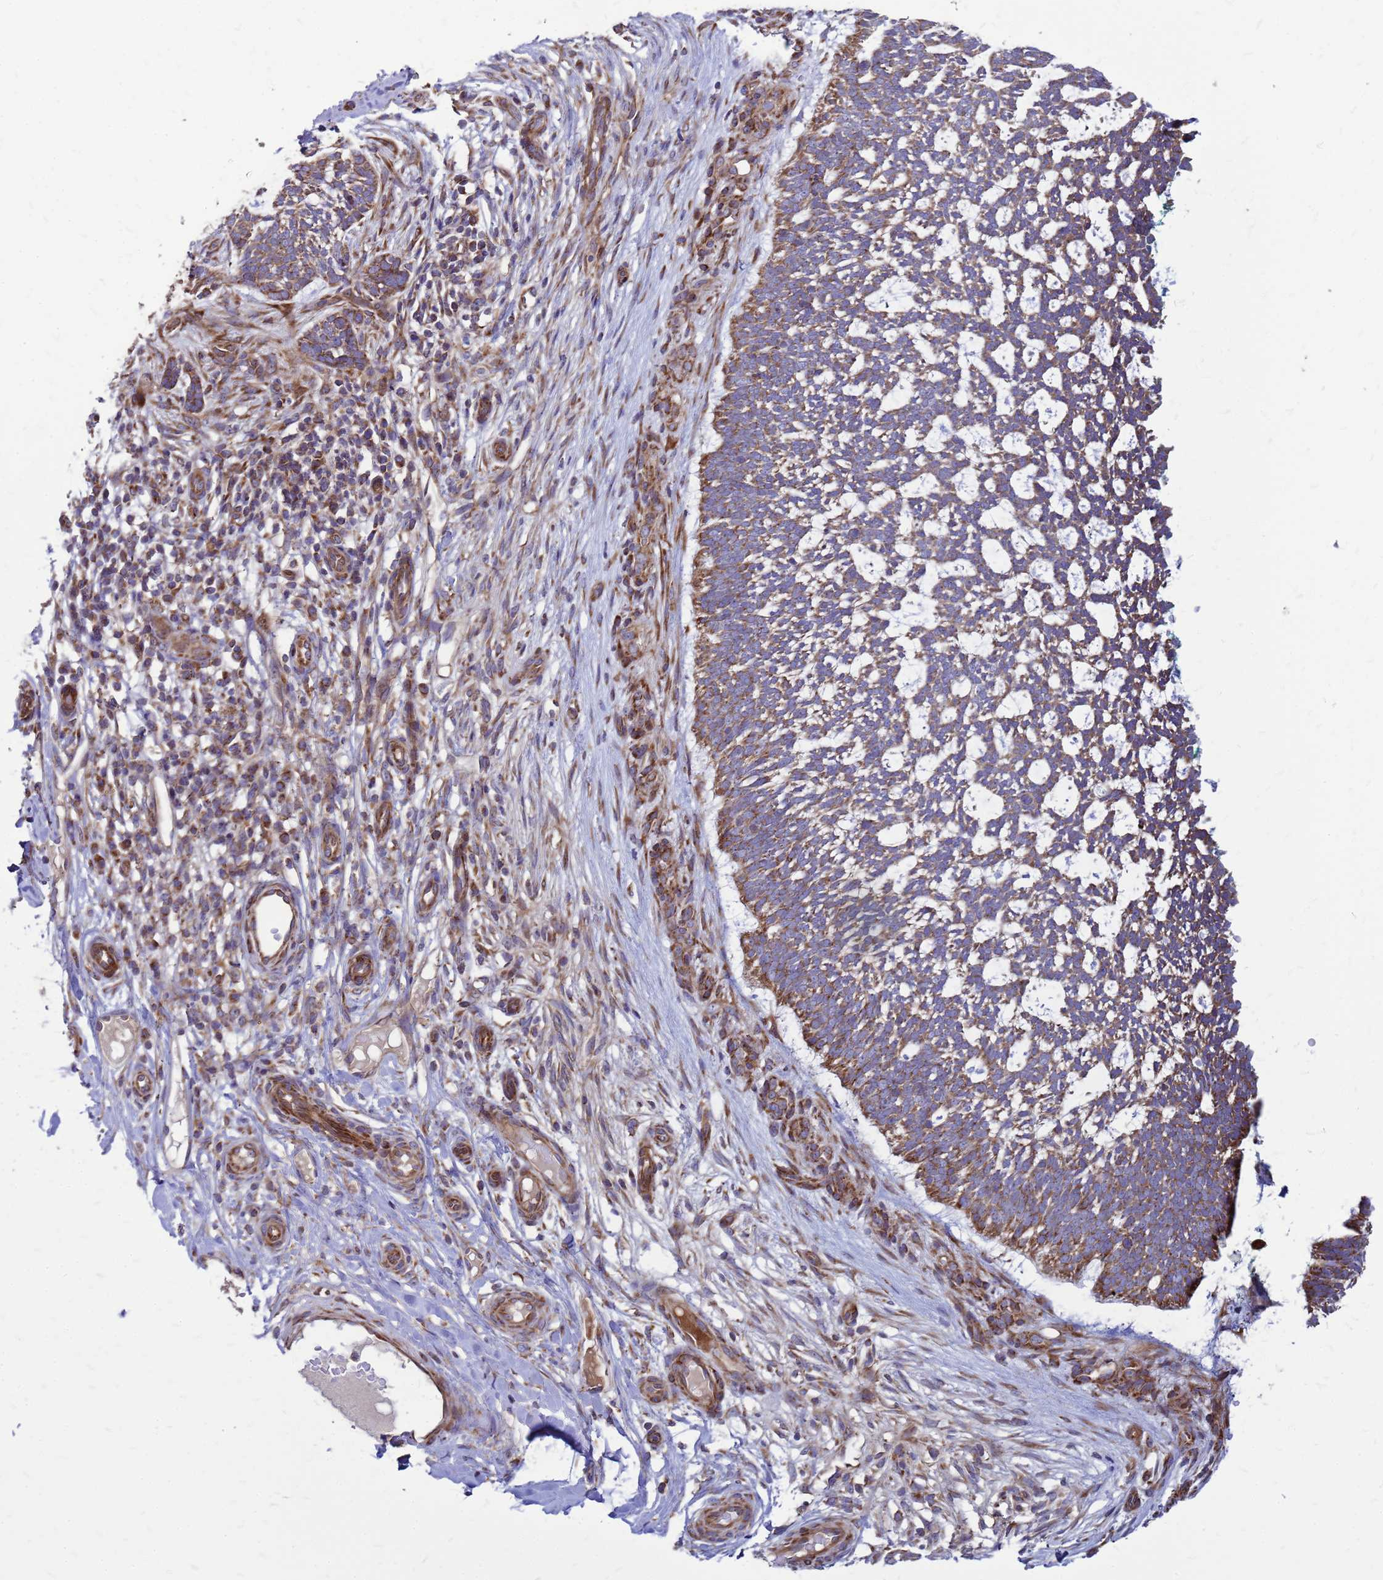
{"staining": {"intensity": "moderate", "quantity": ">75%", "location": "cytoplasmic/membranous"}, "tissue": "skin cancer", "cell_type": "Tumor cells", "image_type": "cancer", "snomed": [{"axis": "morphology", "description": "Basal cell carcinoma"}, {"axis": "topography", "description": "Skin"}], "caption": "Protein staining by IHC reveals moderate cytoplasmic/membranous staining in about >75% of tumor cells in skin cancer (basal cell carcinoma).", "gene": "FSTL4", "patient": {"sex": "male", "age": 88}}